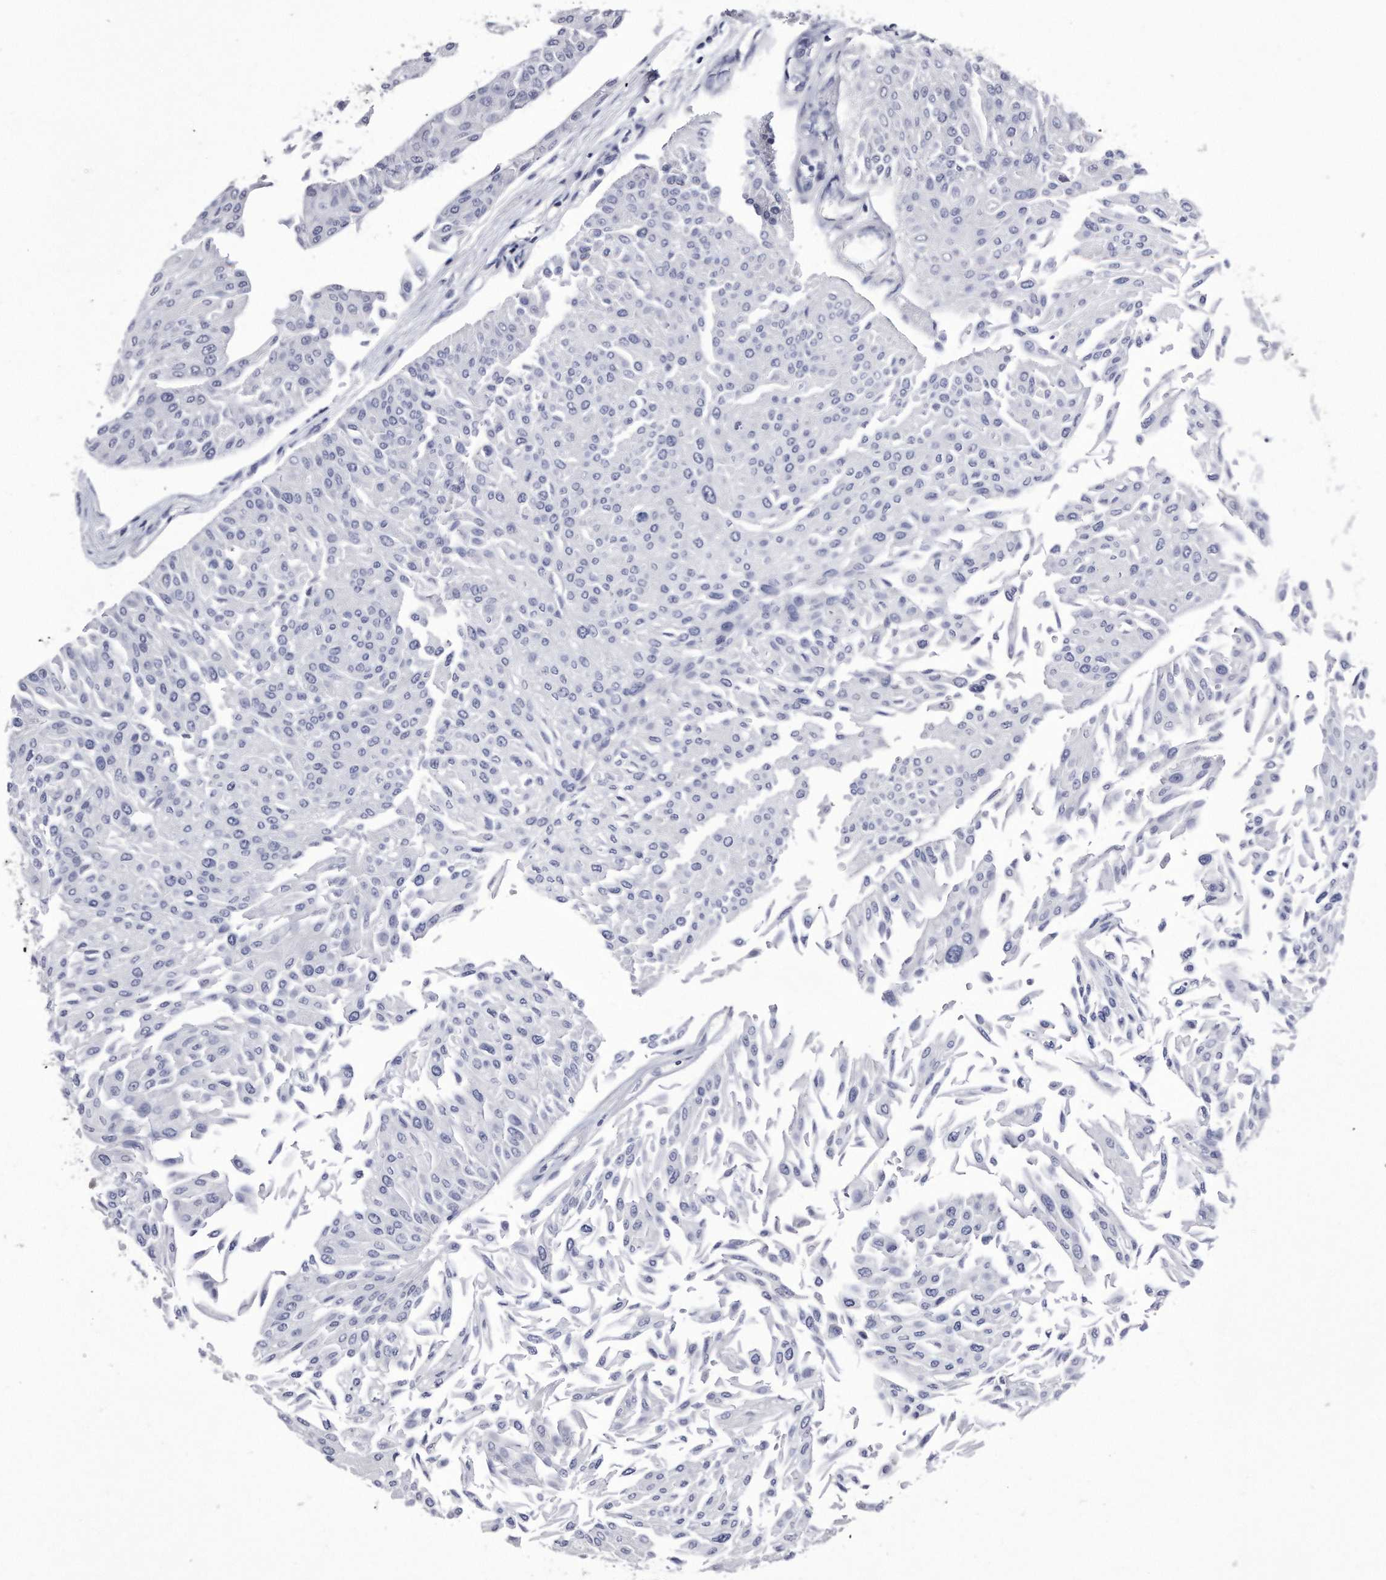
{"staining": {"intensity": "negative", "quantity": "none", "location": "none"}, "tissue": "urothelial cancer", "cell_type": "Tumor cells", "image_type": "cancer", "snomed": [{"axis": "morphology", "description": "Urothelial carcinoma, Low grade"}, {"axis": "topography", "description": "Urinary bladder"}], "caption": "IHC photomicrograph of neoplastic tissue: human urothelial cancer stained with DAB (3,3'-diaminobenzidine) displays no significant protein expression in tumor cells. Nuclei are stained in blue.", "gene": "KCTD8", "patient": {"sex": "male", "age": 67}}